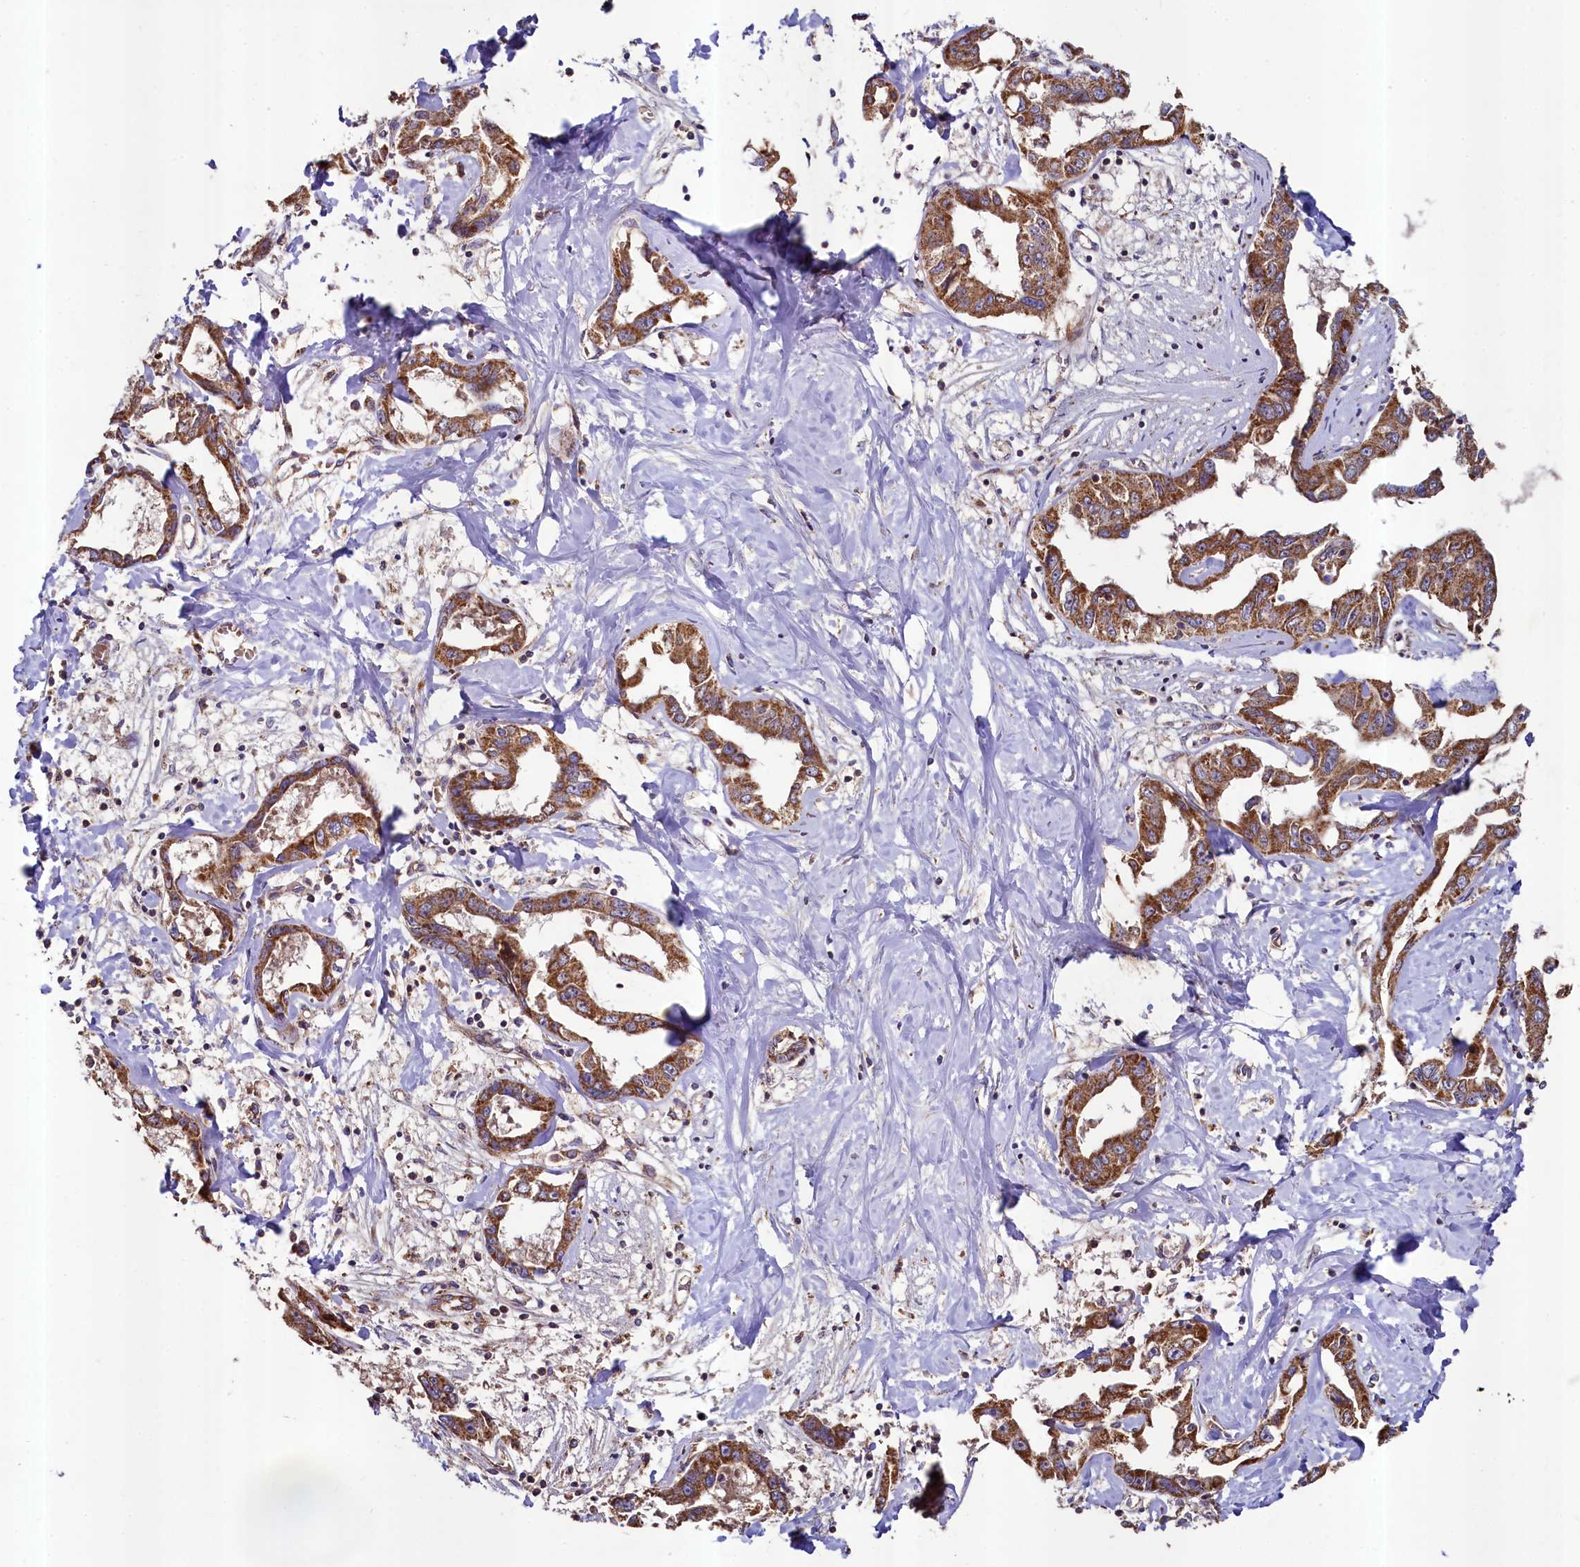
{"staining": {"intensity": "strong", "quantity": ">75%", "location": "cytoplasmic/membranous"}, "tissue": "liver cancer", "cell_type": "Tumor cells", "image_type": "cancer", "snomed": [{"axis": "morphology", "description": "Cholangiocarcinoma"}, {"axis": "topography", "description": "Liver"}], "caption": "Liver cancer stained with a brown dye demonstrates strong cytoplasmic/membranous positive expression in approximately >75% of tumor cells.", "gene": "METTL4", "patient": {"sex": "male", "age": 59}}